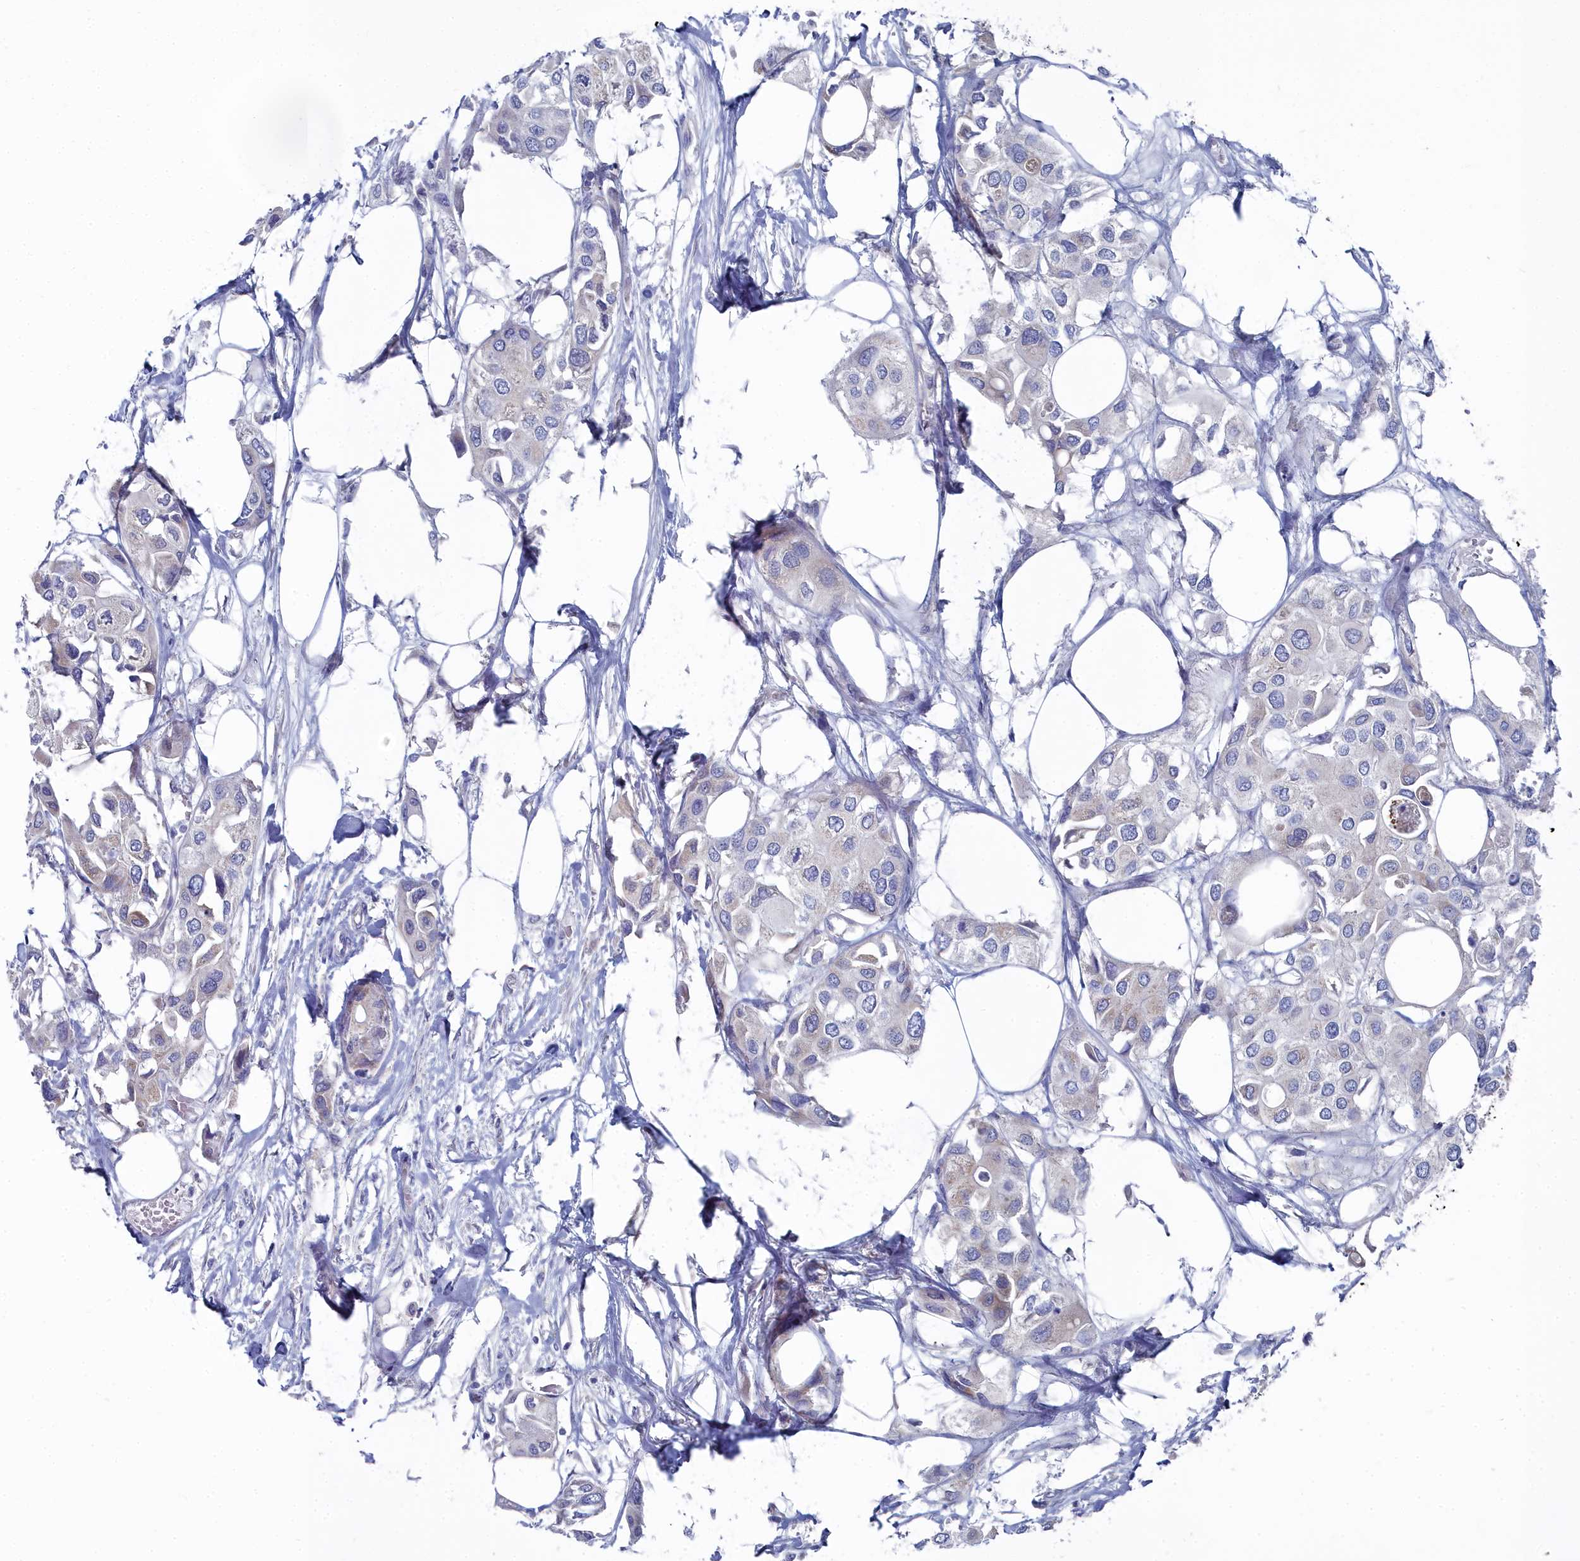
{"staining": {"intensity": "negative", "quantity": "none", "location": "none"}, "tissue": "urothelial cancer", "cell_type": "Tumor cells", "image_type": "cancer", "snomed": [{"axis": "morphology", "description": "Urothelial carcinoma, High grade"}, {"axis": "topography", "description": "Urinary bladder"}], "caption": "A micrograph of human urothelial cancer is negative for staining in tumor cells.", "gene": "CCDC149", "patient": {"sex": "male", "age": 64}}